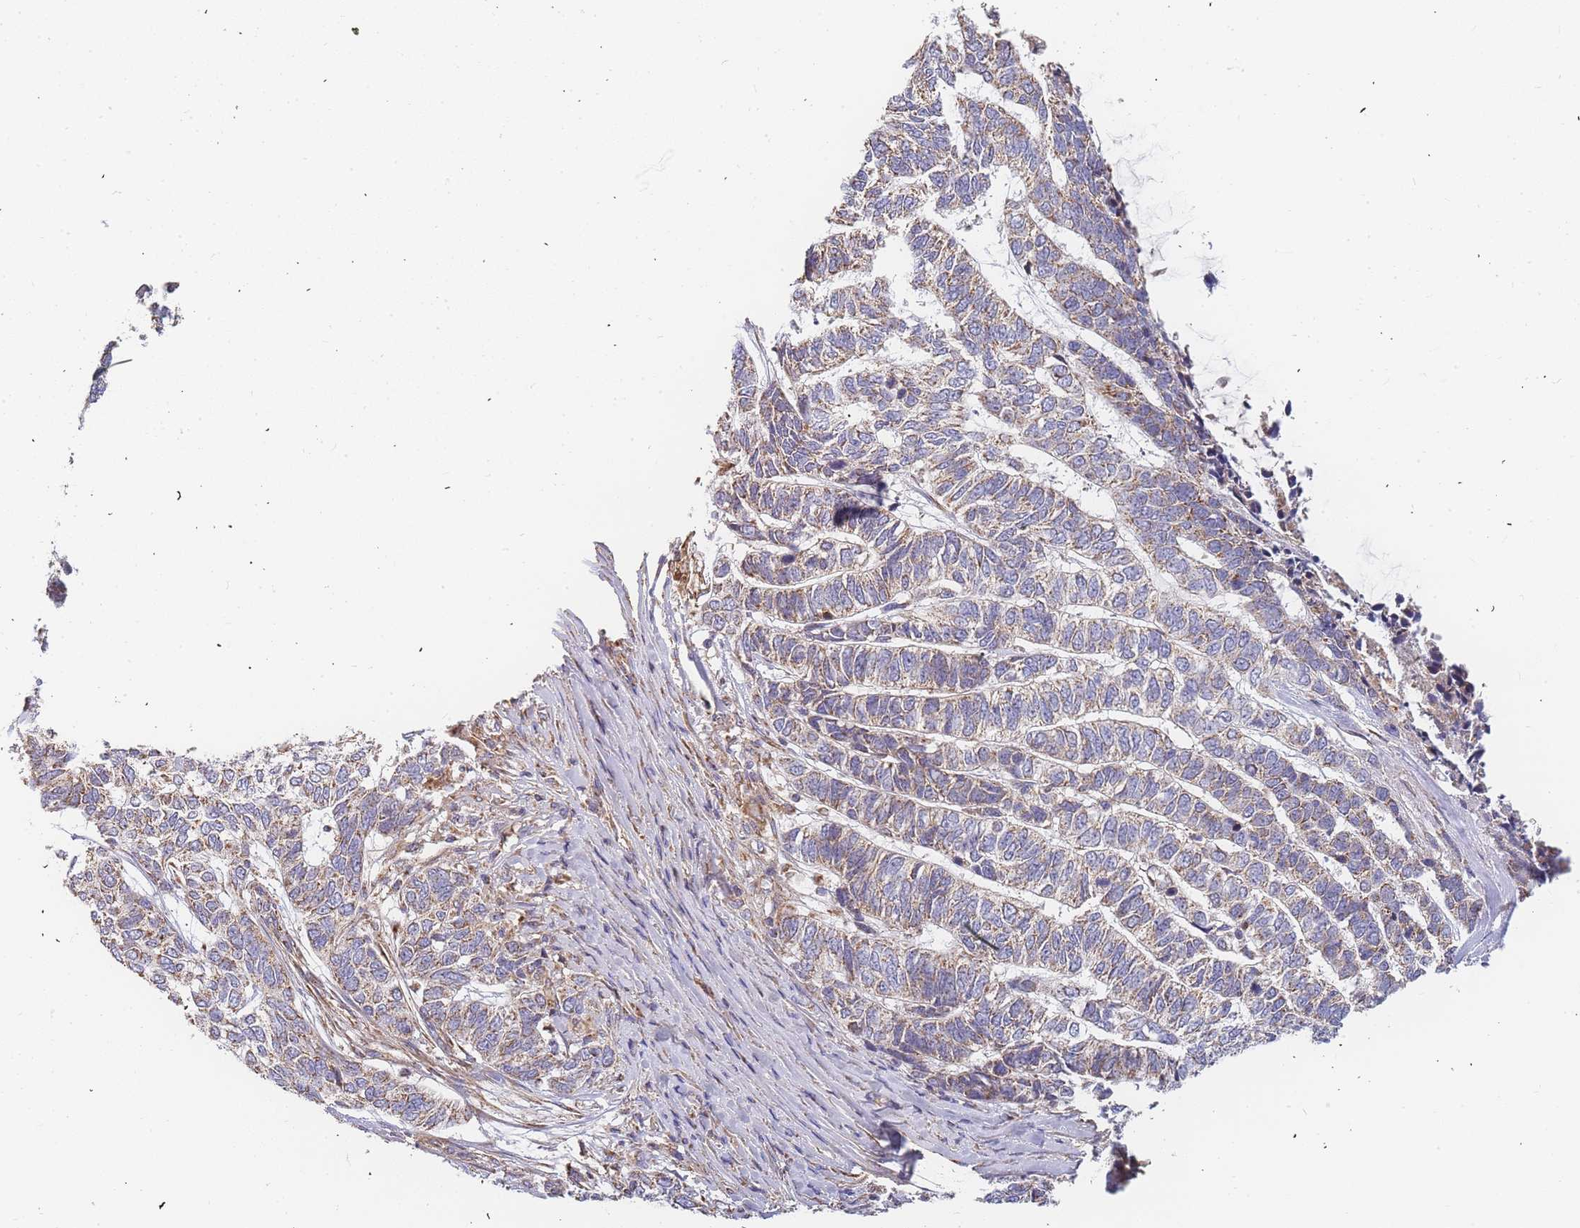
{"staining": {"intensity": "moderate", "quantity": ">75%", "location": "cytoplasmic/membranous"}, "tissue": "skin cancer", "cell_type": "Tumor cells", "image_type": "cancer", "snomed": [{"axis": "morphology", "description": "Basal cell carcinoma"}, {"axis": "topography", "description": "Skin"}], "caption": "Human basal cell carcinoma (skin) stained with a protein marker displays moderate staining in tumor cells.", "gene": "ADCY9", "patient": {"sex": "female", "age": 65}}